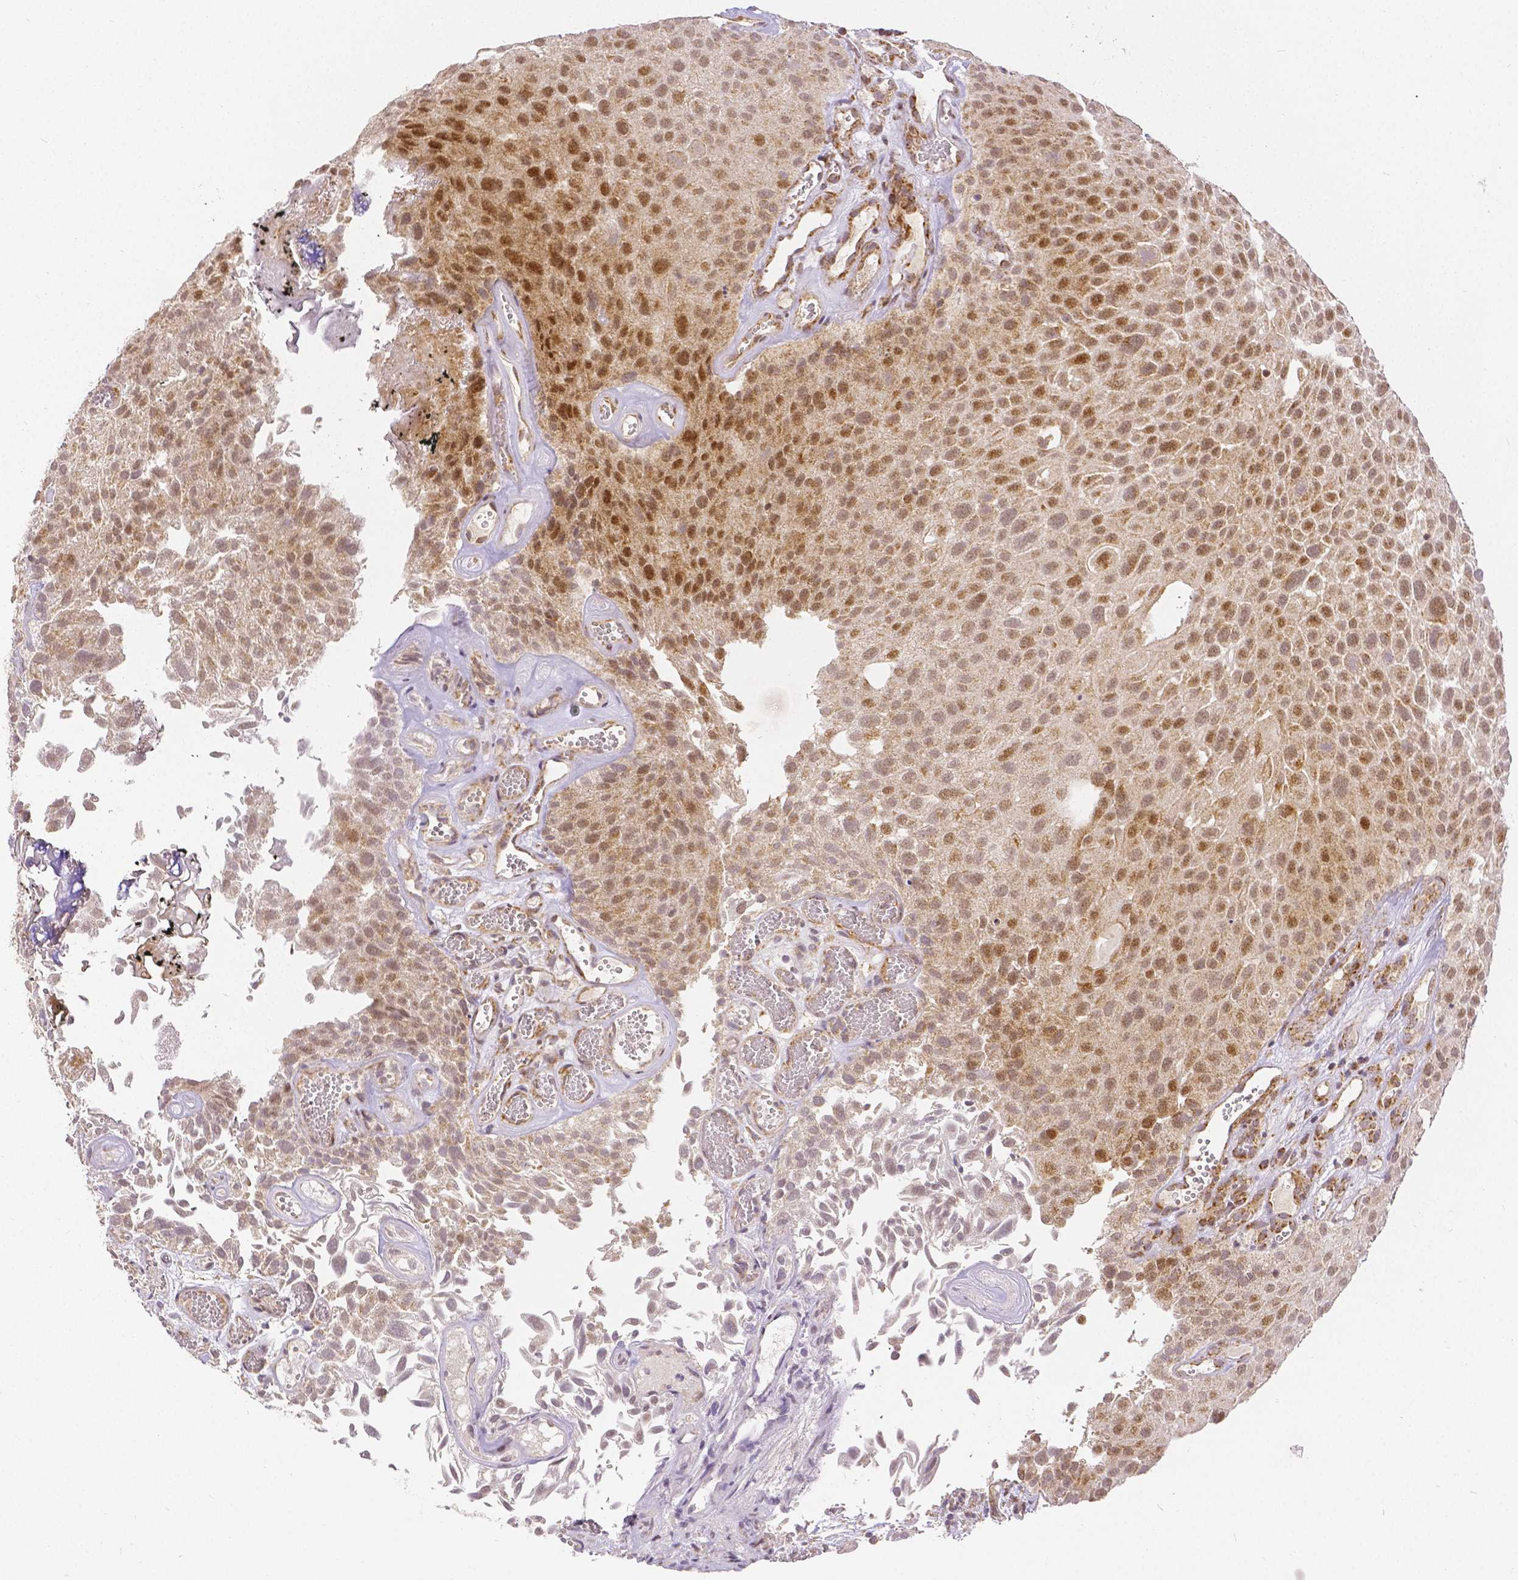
{"staining": {"intensity": "moderate", "quantity": ">75%", "location": "cytoplasmic/membranous,nuclear"}, "tissue": "urothelial cancer", "cell_type": "Tumor cells", "image_type": "cancer", "snomed": [{"axis": "morphology", "description": "Urothelial carcinoma, Low grade"}, {"axis": "topography", "description": "Urinary bladder"}], "caption": "This photomicrograph reveals IHC staining of urothelial cancer, with medium moderate cytoplasmic/membranous and nuclear staining in about >75% of tumor cells.", "gene": "RHOT1", "patient": {"sex": "male", "age": 72}}